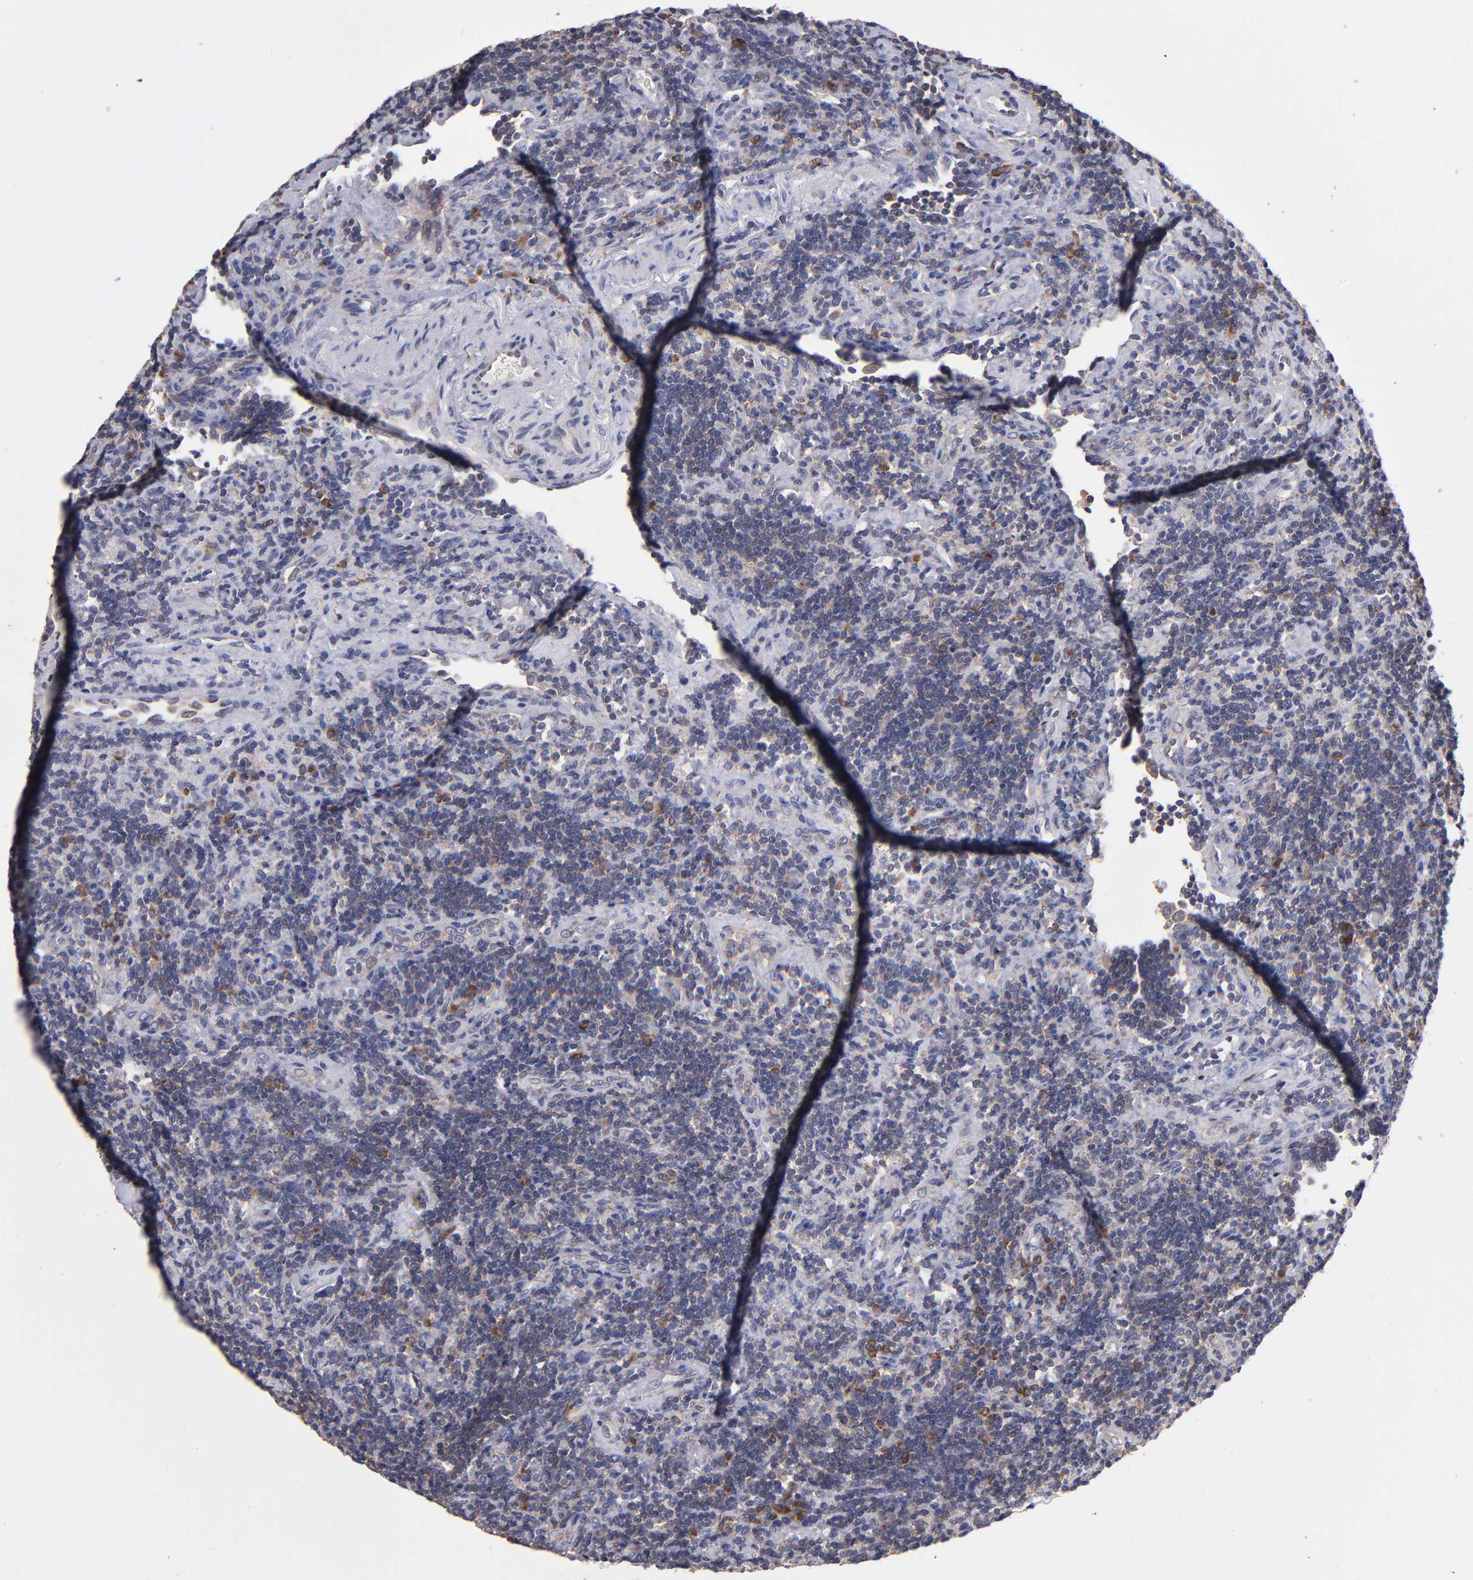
{"staining": {"intensity": "weak", "quantity": "25%-75%", "location": "cytoplasmic/membranous"}, "tissue": "lymphoma", "cell_type": "Tumor cells", "image_type": "cancer", "snomed": [{"axis": "morphology", "description": "Malignant lymphoma, non-Hodgkin's type, Low grade"}, {"axis": "topography", "description": "Lymph node"}], "caption": "Immunohistochemical staining of low-grade malignant lymphoma, non-Hodgkin's type exhibits weak cytoplasmic/membranous protein positivity in about 25%-75% of tumor cells. The staining was performed using DAB (3,3'-diaminobenzidine), with brown indicating positive protein expression. Nuclei are stained blue with hematoxylin.", "gene": "EIF3L", "patient": {"sex": "male", "age": 70}}